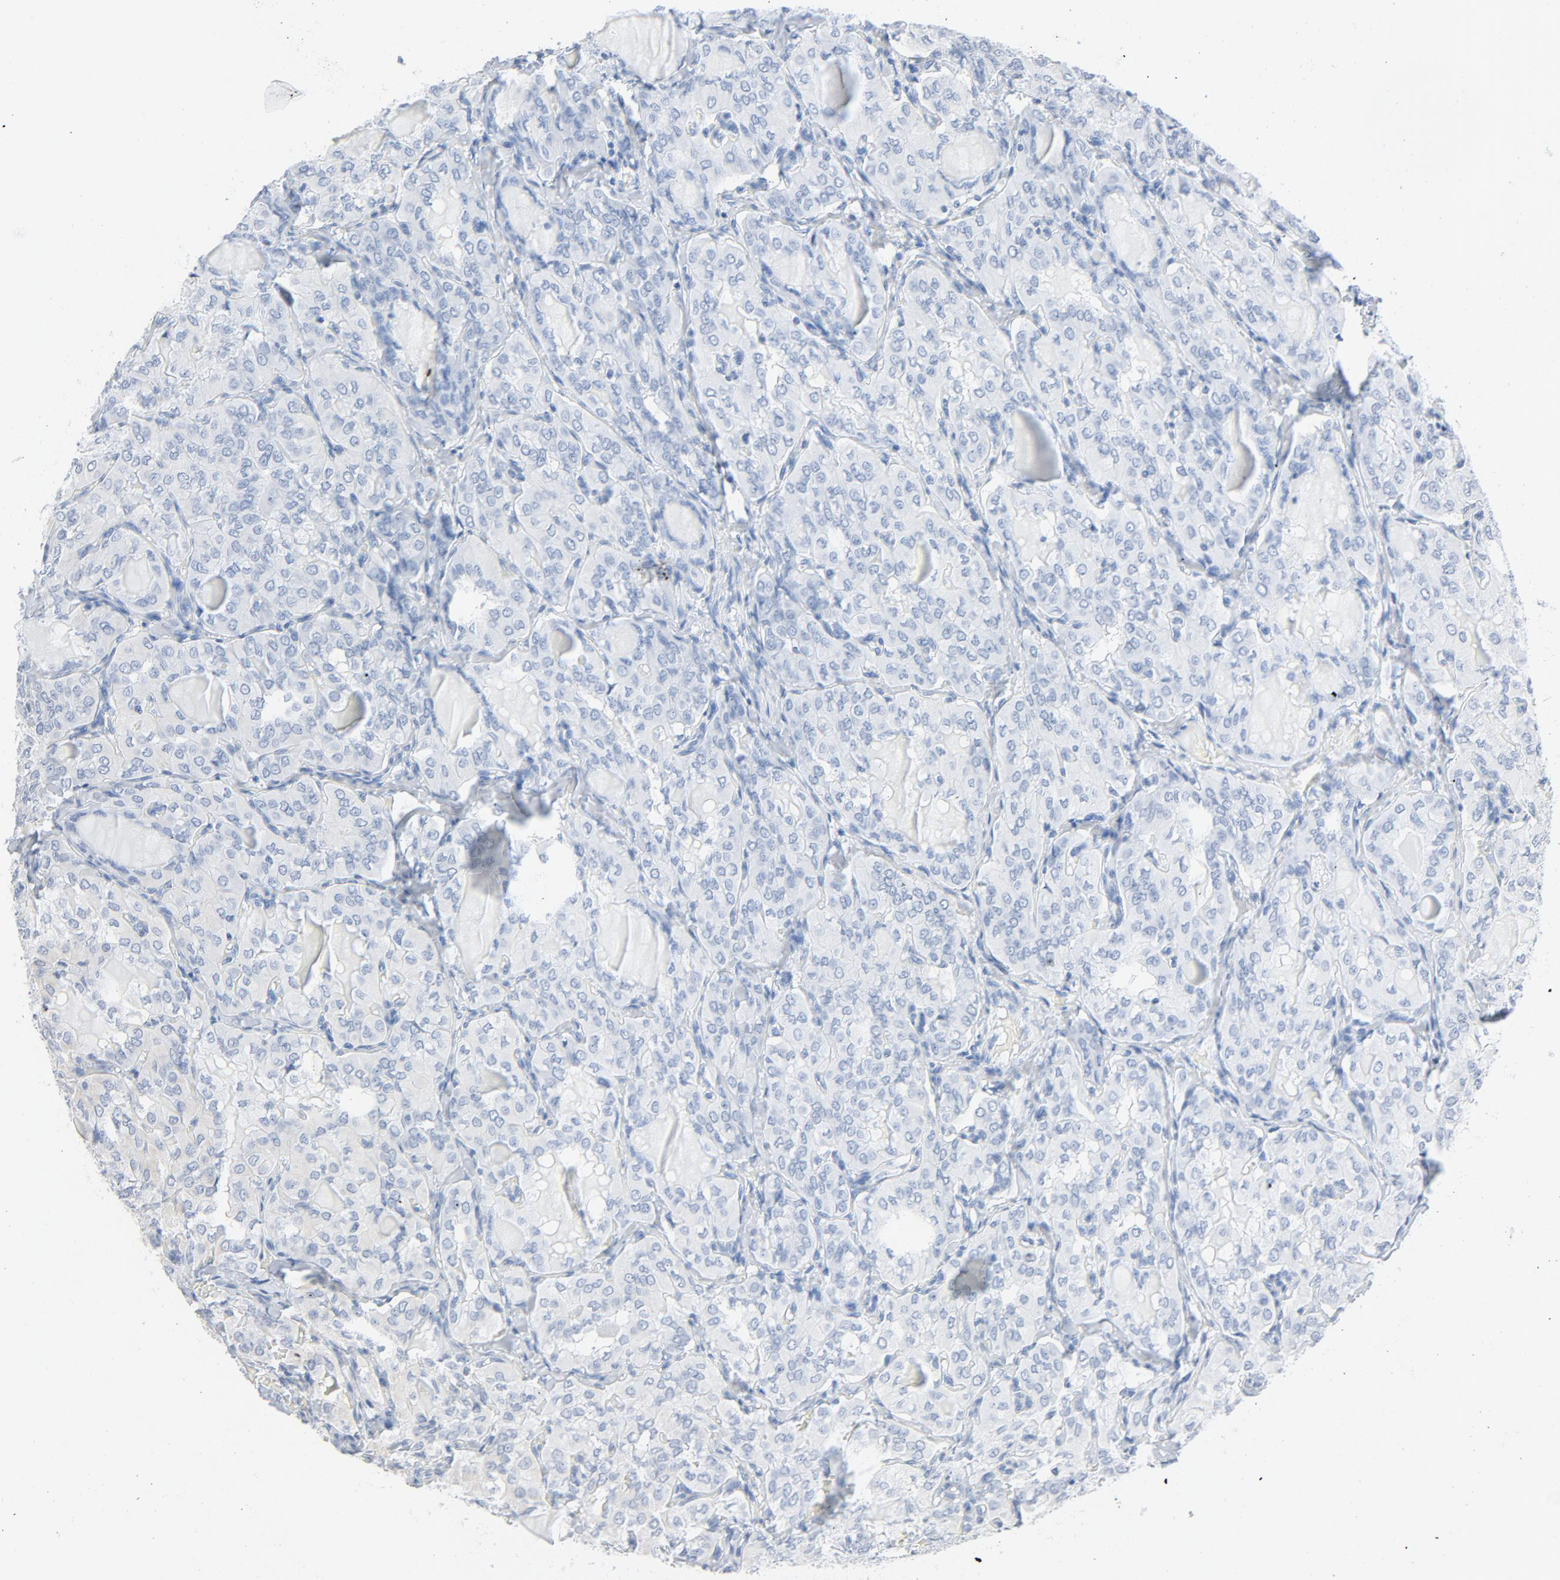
{"staining": {"intensity": "moderate", "quantity": "<25%", "location": "cytoplasmic/membranous"}, "tissue": "thyroid cancer", "cell_type": "Tumor cells", "image_type": "cancer", "snomed": [{"axis": "morphology", "description": "Papillary adenocarcinoma, NOS"}, {"axis": "topography", "description": "Thyroid gland"}], "caption": "Thyroid papillary adenocarcinoma stained for a protein shows moderate cytoplasmic/membranous positivity in tumor cells. (Stains: DAB in brown, nuclei in blue, Microscopy: brightfield microscopy at high magnification).", "gene": "TRIOBP", "patient": {"sex": "male", "age": 20}}